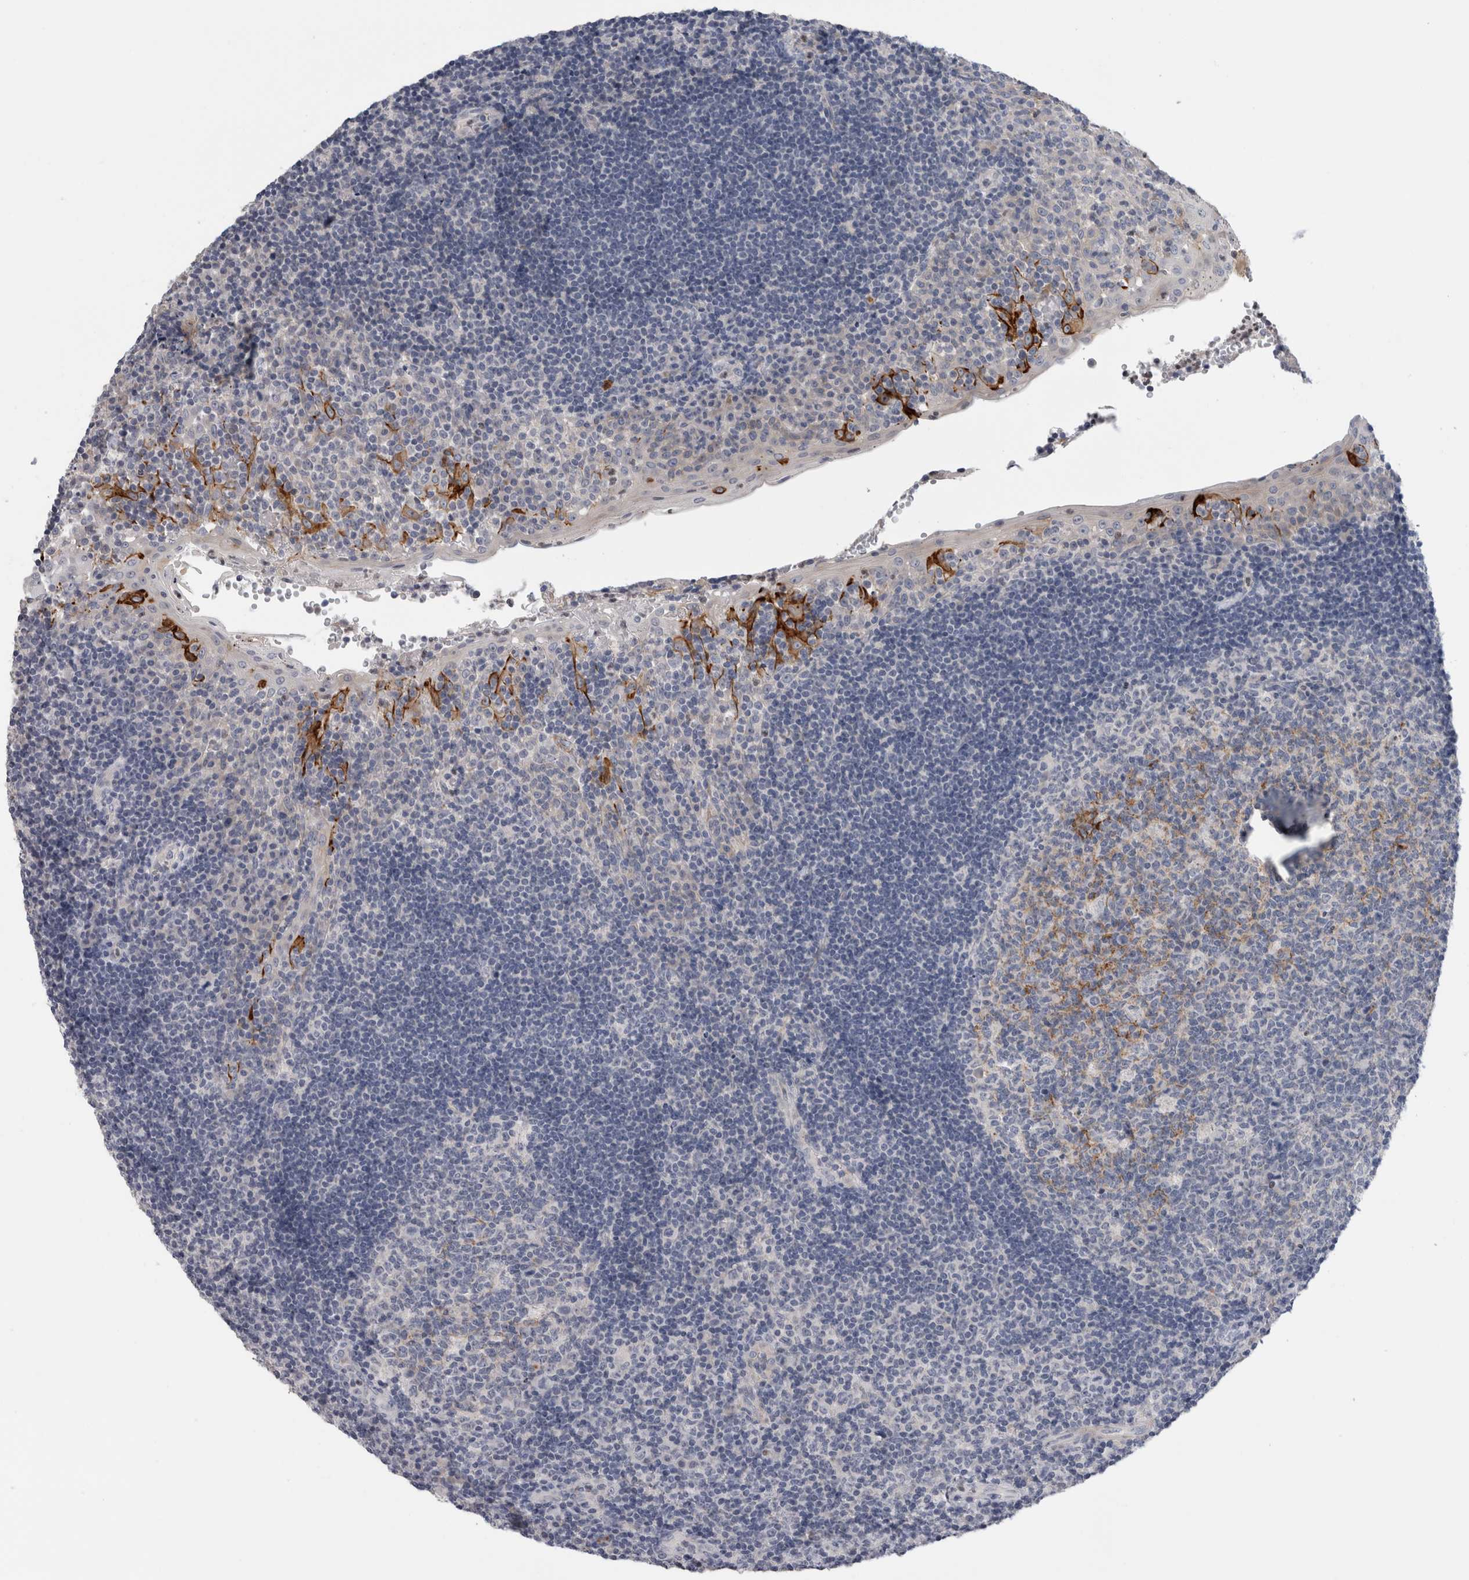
{"staining": {"intensity": "moderate", "quantity": "<25%", "location": "cytoplasmic/membranous"}, "tissue": "tonsil", "cell_type": "Germinal center cells", "image_type": "normal", "snomed": [{"axis": "morphology", "description": "Normal tissue, NOS"}, {"axis": "topography", "description": "Tonsil"}], "caption": "Germinal center cells show low levels of moderate cytoplasmic/membranous expression in about <25% of cells in normal tonsil.", "gene": "SLC20A2", "patient": {"sex": "female", "age": 40}}